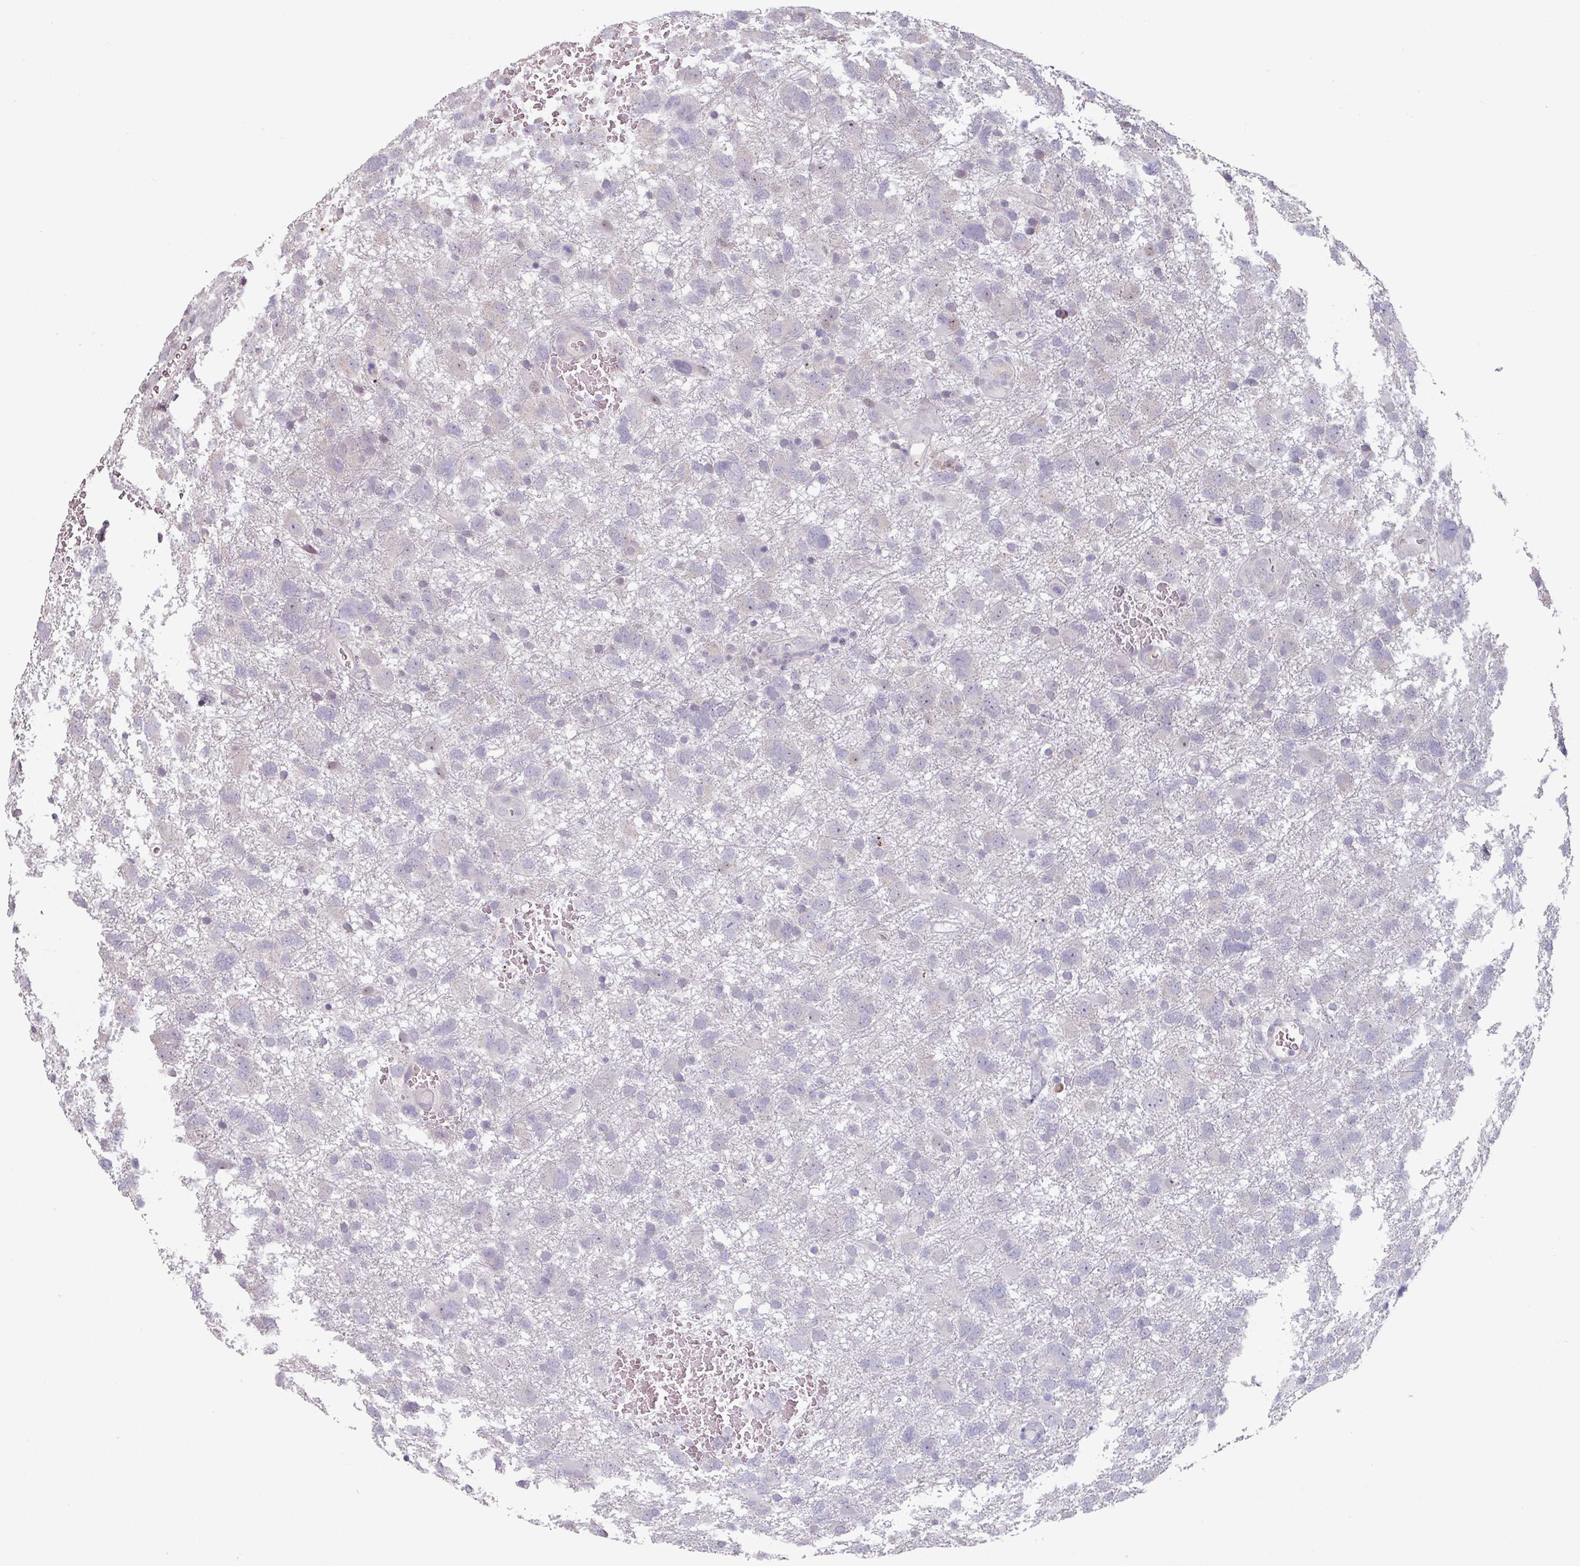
{"staining": {"intensity": "negative", "quantity": "none", "location": "none"}, "tissue": "glioma", "cell_type": "Tumor cells", "image_type": "cancer", "snomed": [{"axis": "morphology", "description": "Glioma, malignant, High grade"}, {"axis": "topography", "description": "Brain"}], "caption": "Immunohistochemical staining of human glioma reveals no significant expression in tumor cells.", "gene": "ZBTB6", "patient": {"sex": "male", "age": 61}}